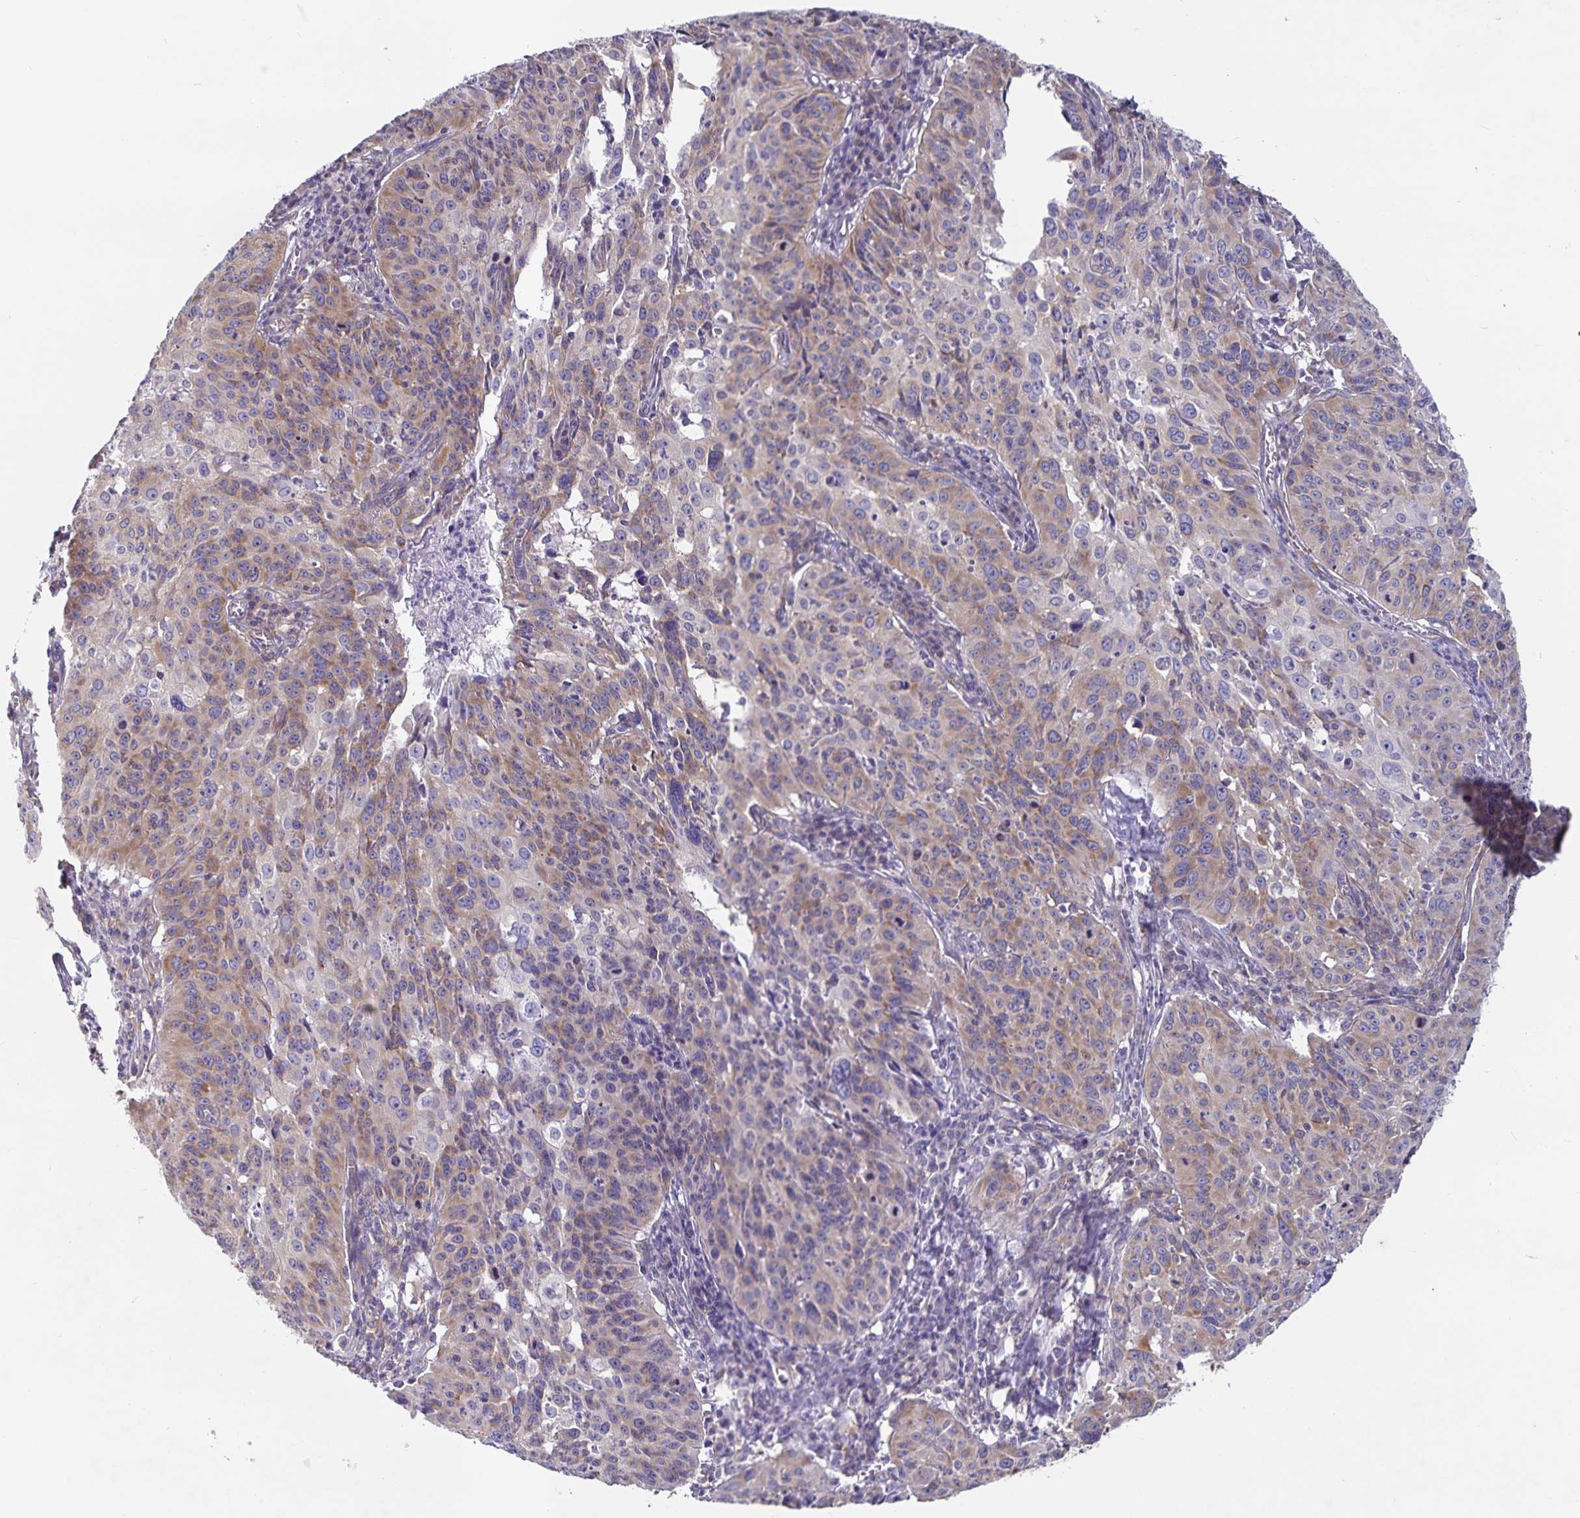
{"staining": {"intensity": "moderate", "quantity": ">75%", "location": "cytoplasmic/membranous"}, "tissue": "cervical cancer", "cell_type": "Tumor cells", "image_type": "cancer", "snomed": [{"axis": "morphology", "description": "Squamous cell carcinoma, NOS"}, {"axis": "topography", "description": "Cervix"}], "caption": "Immunohistochemical staining of cervical cancer (squamous cell carcinoma) displays moderate cytoplasmic/membranous protein expression in about >75% of tumor cells.", "gene": "FAM120A", "patient": {"sex": "female", "age": 31}}